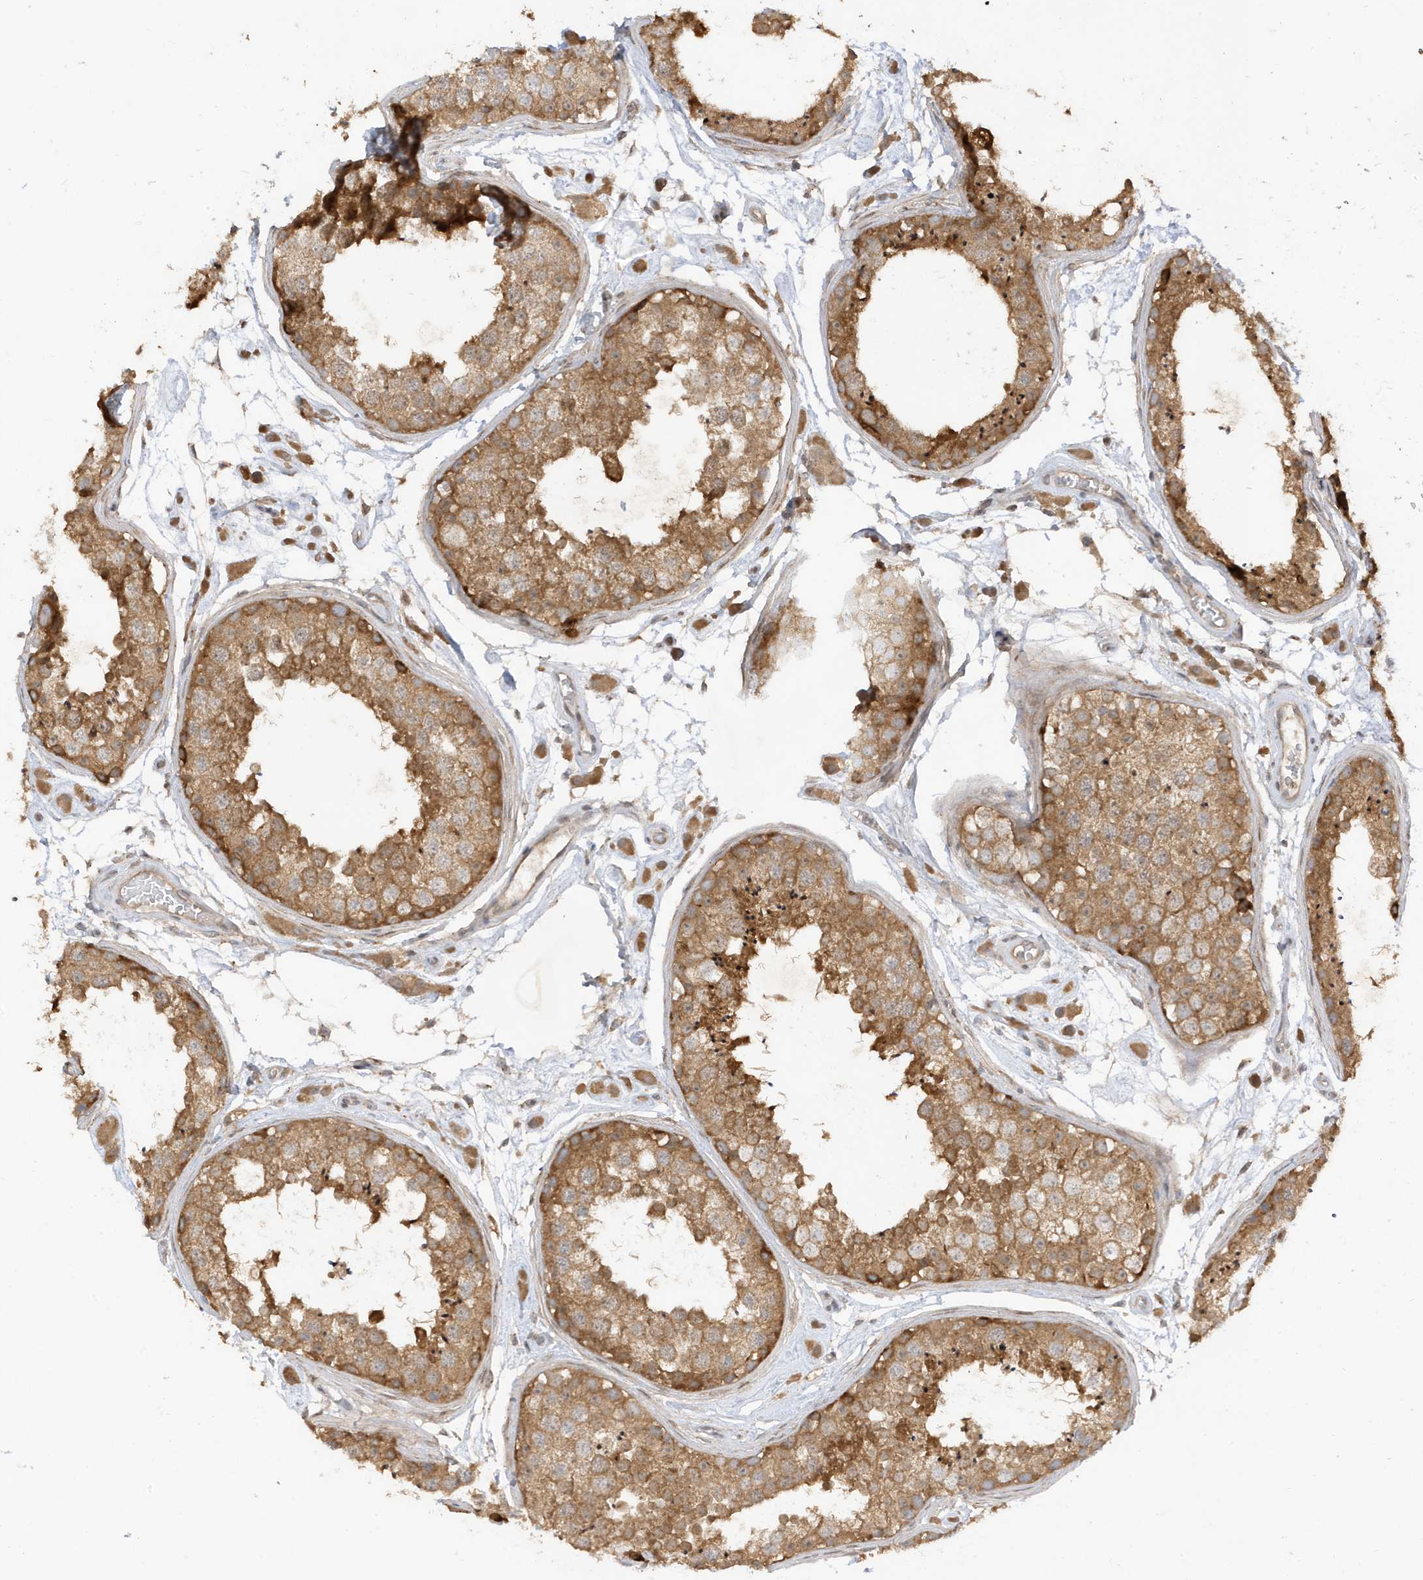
{"staining": {"intensity": "moderate", "quantity": ">75%", "location": "cytoplasmic/membranous"}, "tissue": "testis", "cell_type": "Cells in seminiferous ducts", "image_type": "normal", "snomed": [{"axis": "morphology", "description": "Normal tissue, NOS"}, {"axis": "topography", "description": "Testis"}], "caption": "Protein analysis of normal testis reveals moderate cytoplasmic/membranous staining in about >75% of cells in seminiferous ducts. Immunohistochemistry stains the protein in brown and the nuclei are stained blue.", "gene": "TAB3", "patient": {"sex": "male", "age": 25}}